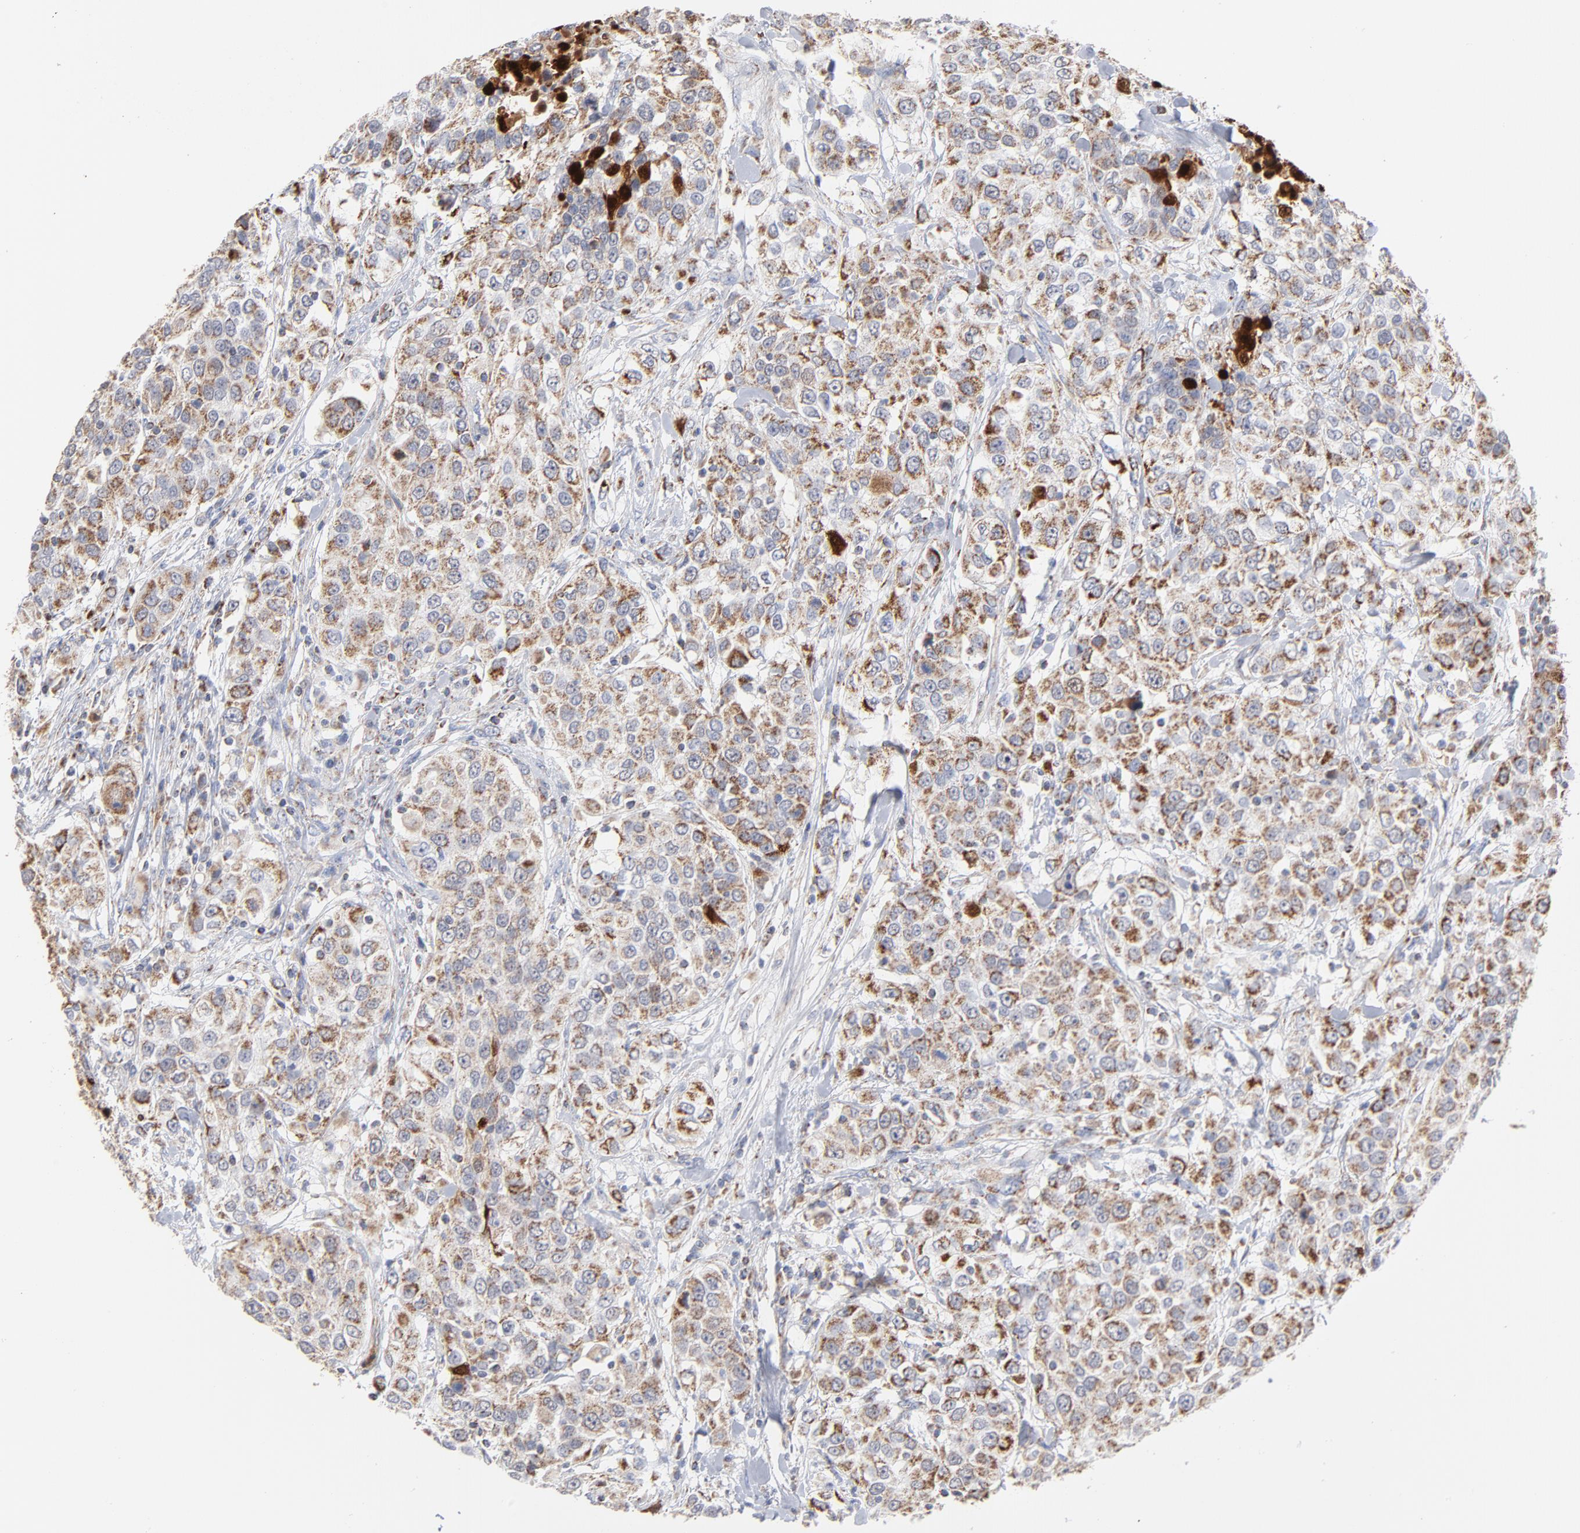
{"staining": {"intensity": "moderate", "quantity": ">75%", "location": "cytoplasmic/membranous"}, "tissue": "urothelial cancer", "cell_type": "Tumor cells", "image_type": "cancer", "snomed": [{"axis": "morphology", "description": "Urothelial carcinoma, High grade"}, {"axis": "topography", "description": "Urinary bladder"}], "caption": "Urothelial cancer tissue shows moderate cytoplasmic/membranous staining in about >75% of tumor cells (IHC, brightfield microscopy, high magnification).", "gene": "DIABLO", "patient": {"sex": "female", "age": 80}}